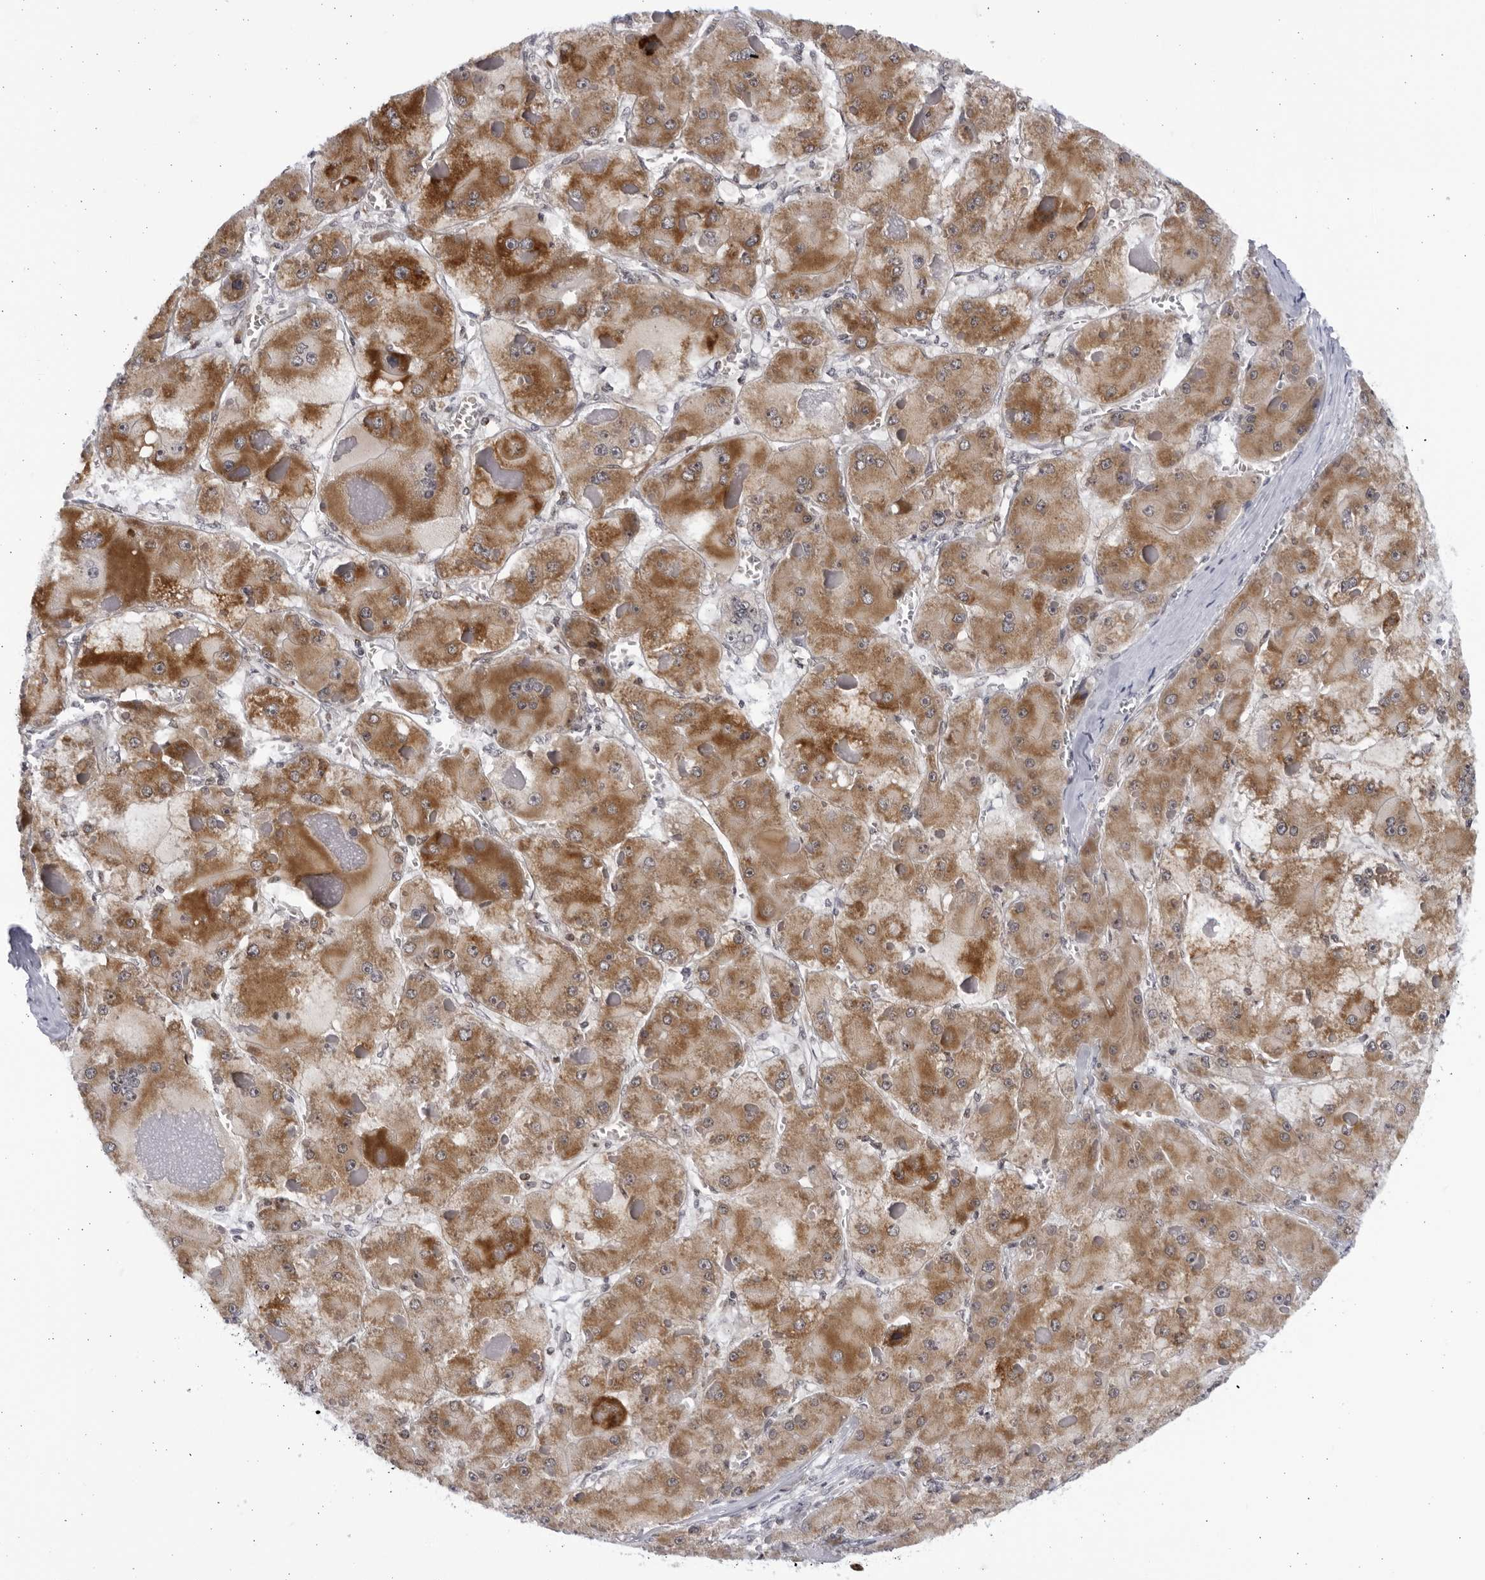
{"staining": {"intensity": "moderate", "quantity": ">75%", "location": "cytoplasmic/membranous"}, "tissue": "liver cancer", "cell_type": "Tumor cells", "image_type": "cancer", "snomed": [{"axis": "morphology", "description": "Carcinoma, Hepatocellular, NOS"}, {"axis": "topography", "description": "Liver"}], "caption": "A brown stain shows moderate cytoplasmic/membranous staining of a protein in human liver hepatocellular carcinoma tumor cells.", "gene": "SLC25A22", "patient": {"sex": "female", "age": 73}}